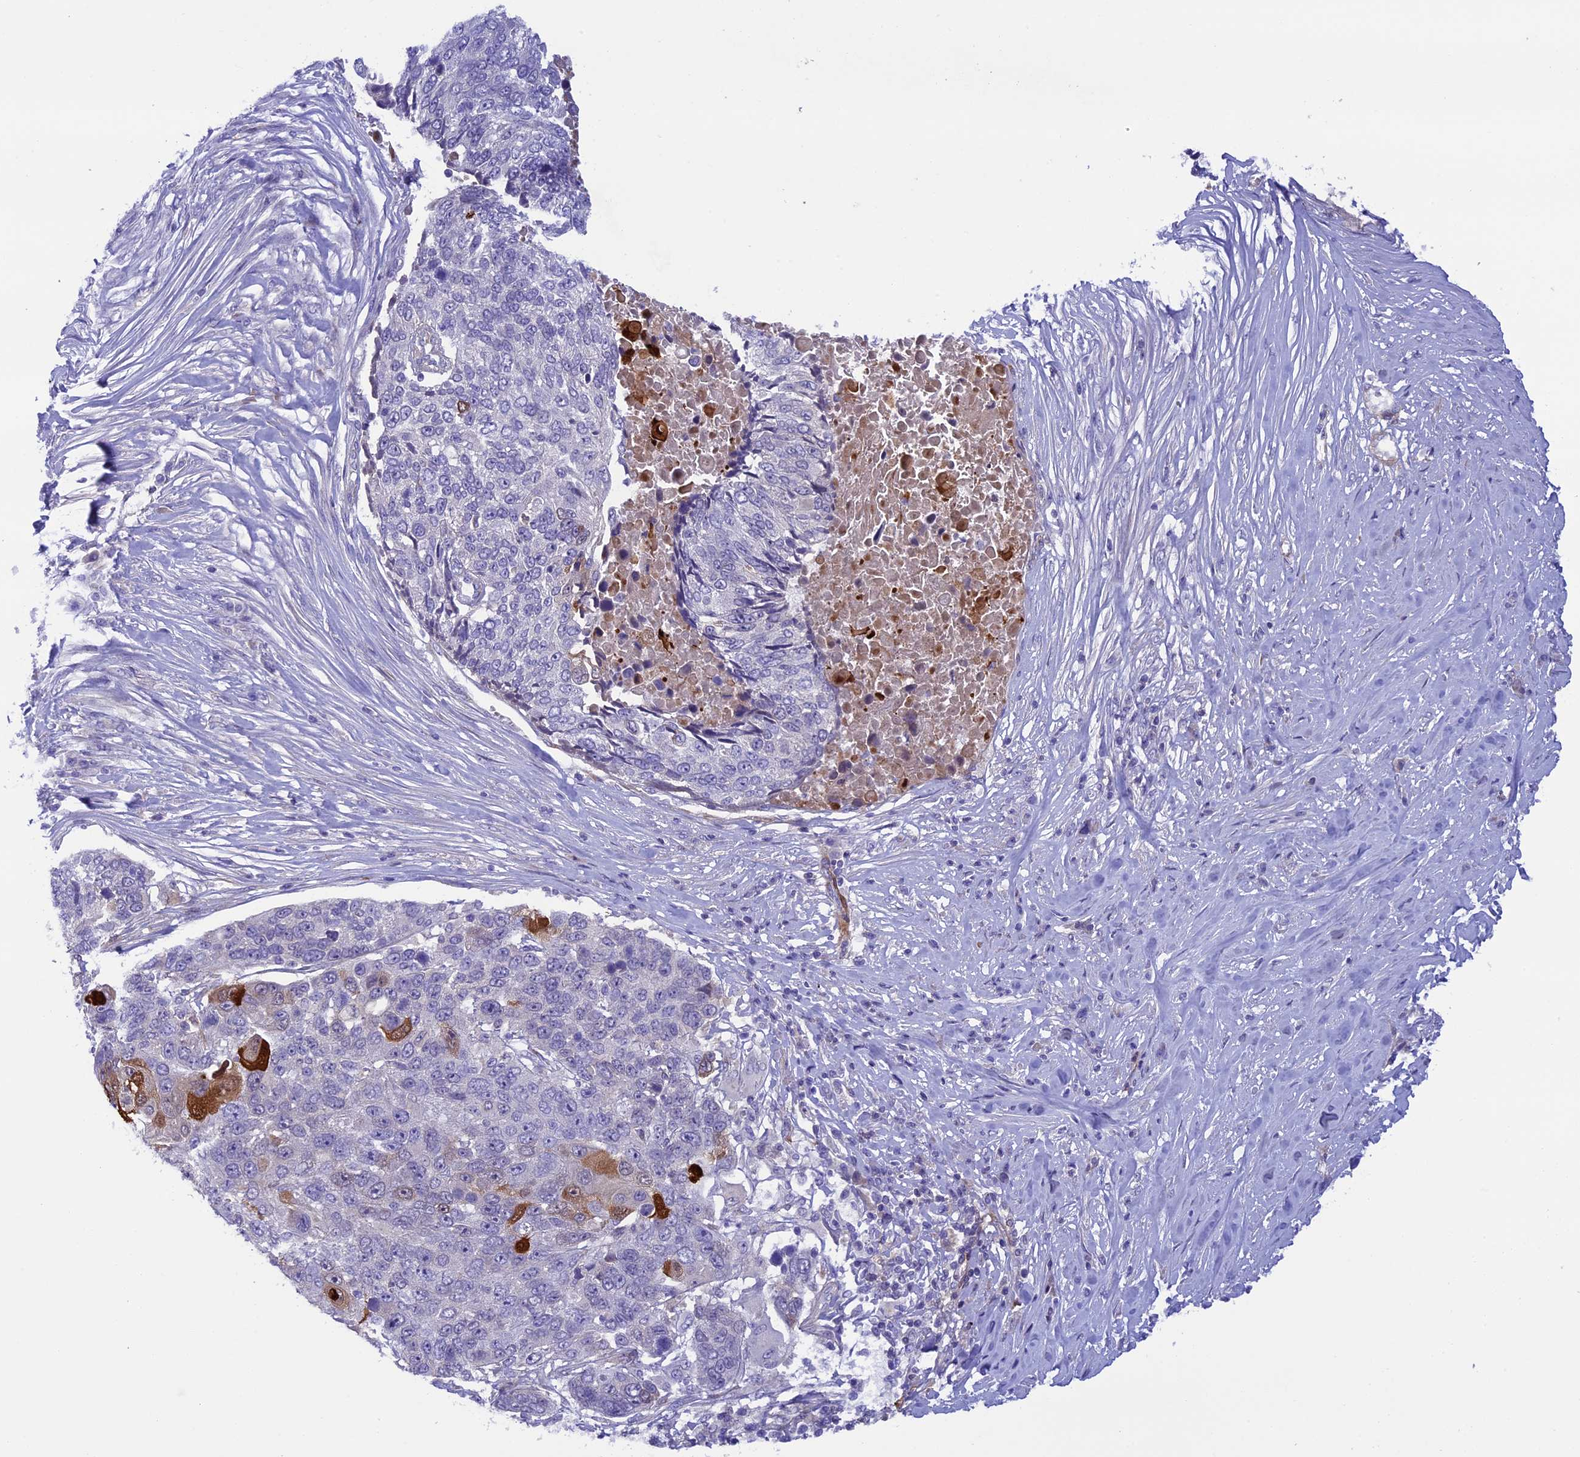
{"staining": {"intensity": "strong", "quantity": "<25%", "location": "cytoplasmic/membranous,nuclear"}, "tissue": "lung cancer", "cell_type": "Tumor cells", "image_type": "cancer", "snomed": [{"axis": "morphology", "description": "Squamous cell carcinoma, NOS"}, {"axis": "topography", "description": "Lung"}], "caption": "Strong cytoplasmic/membranous and nuclear protein staining is appreciated in about <25% of tumor cells in lung squamous cell carcinoma.", "gene": "LOXL1", "patient": {"sex": "male", "age": 66}}